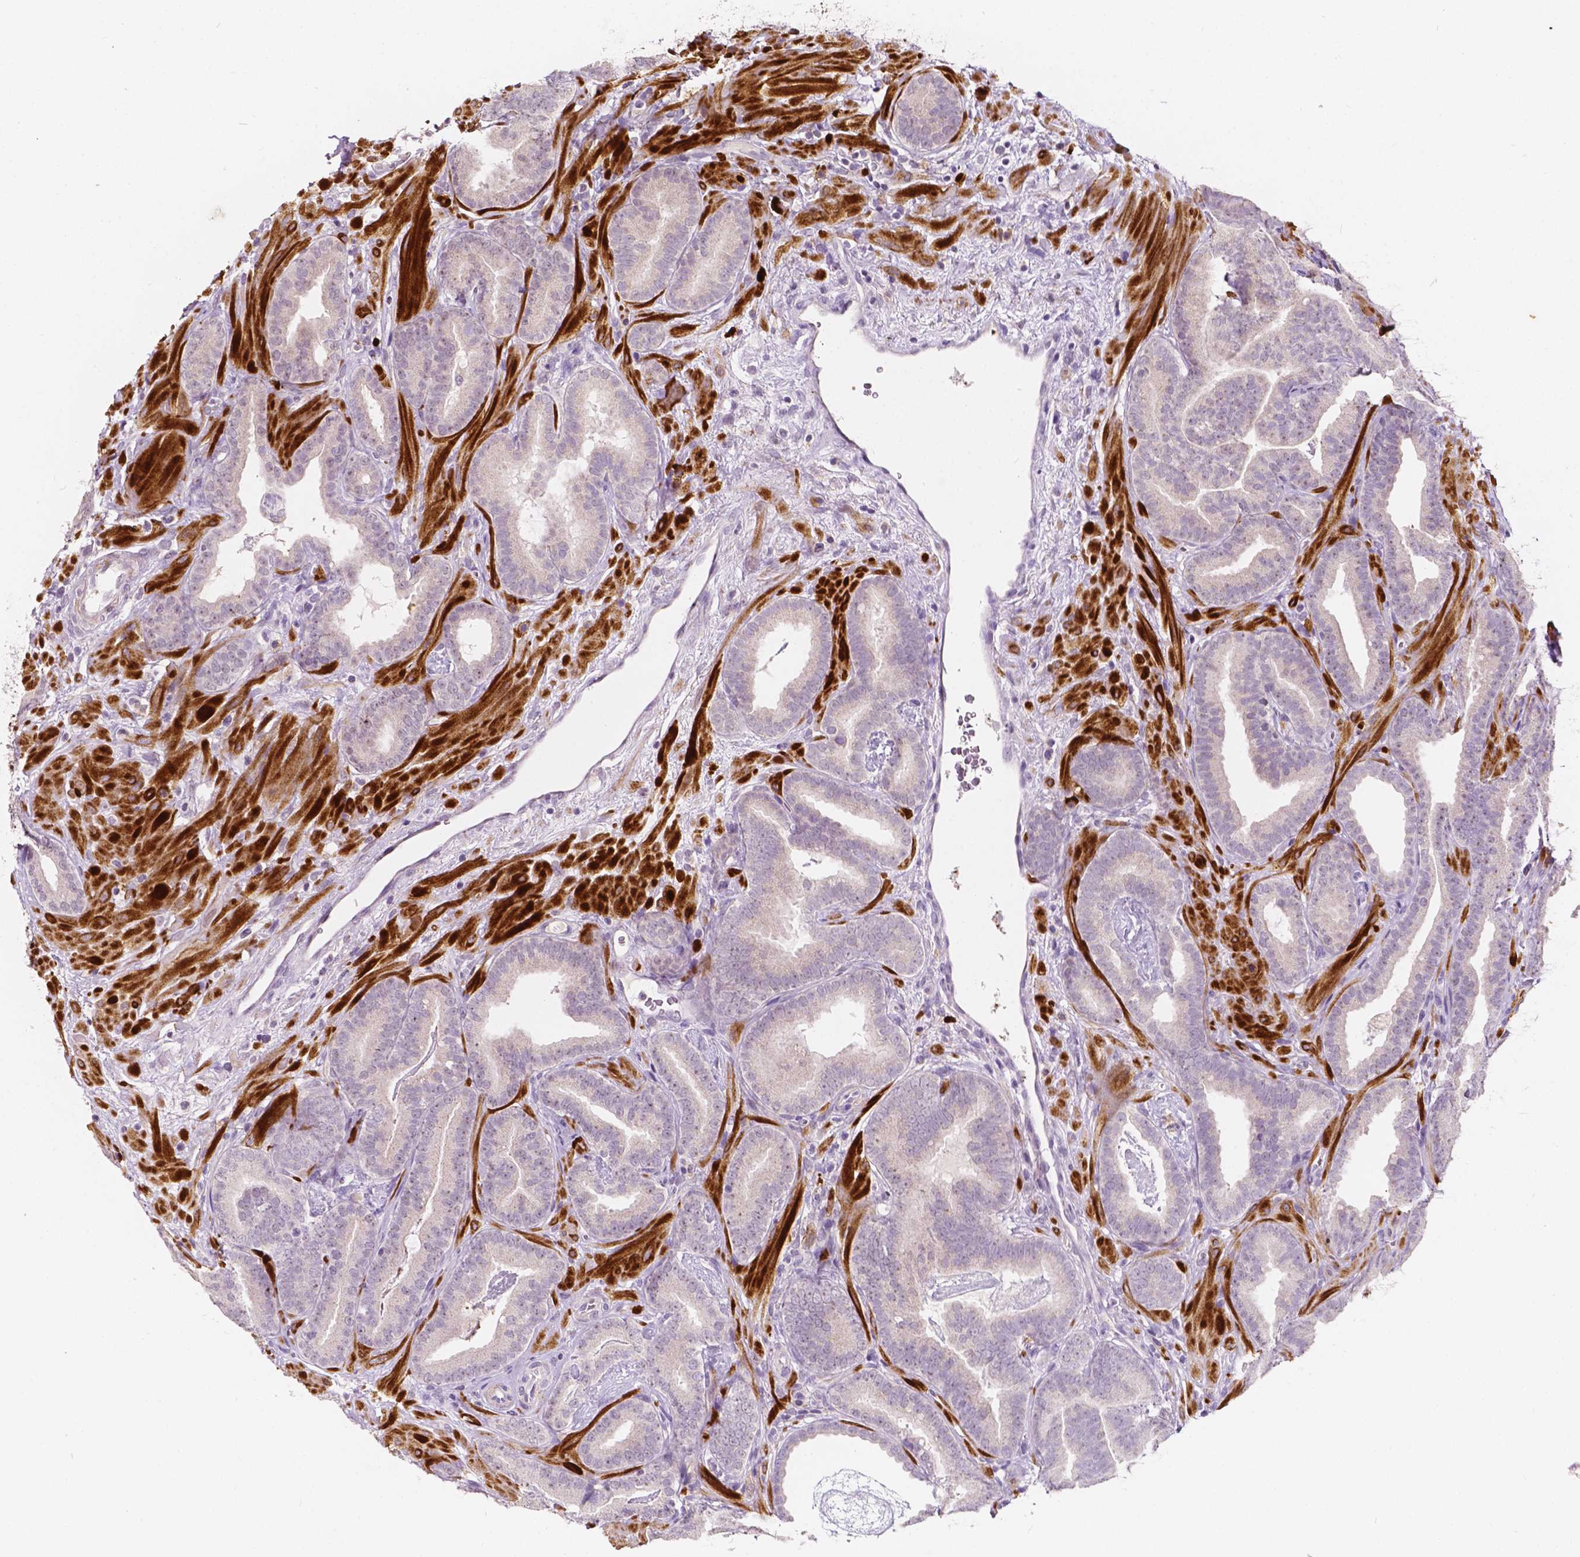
{"staining": {"intensity": "negative", "quantity": "none", "location": "none"}, "tissue": "prostate cancer", "cell_type": "Tumor cells", "image_type": "cancer", "snomed": [{"axis": "morphology", "description": "Adenocarcinoma, Low grade"}, {"axis": "topography", "description": "Prostate"}], "caption": "Immunohistochemistry (IHC) micrograph of human prostate cancer stained for a protein (brown), which demonstrates no expression in tumor cells.", "gene": "SIRT2", "patient": {"sex": "male", "age": 63}}